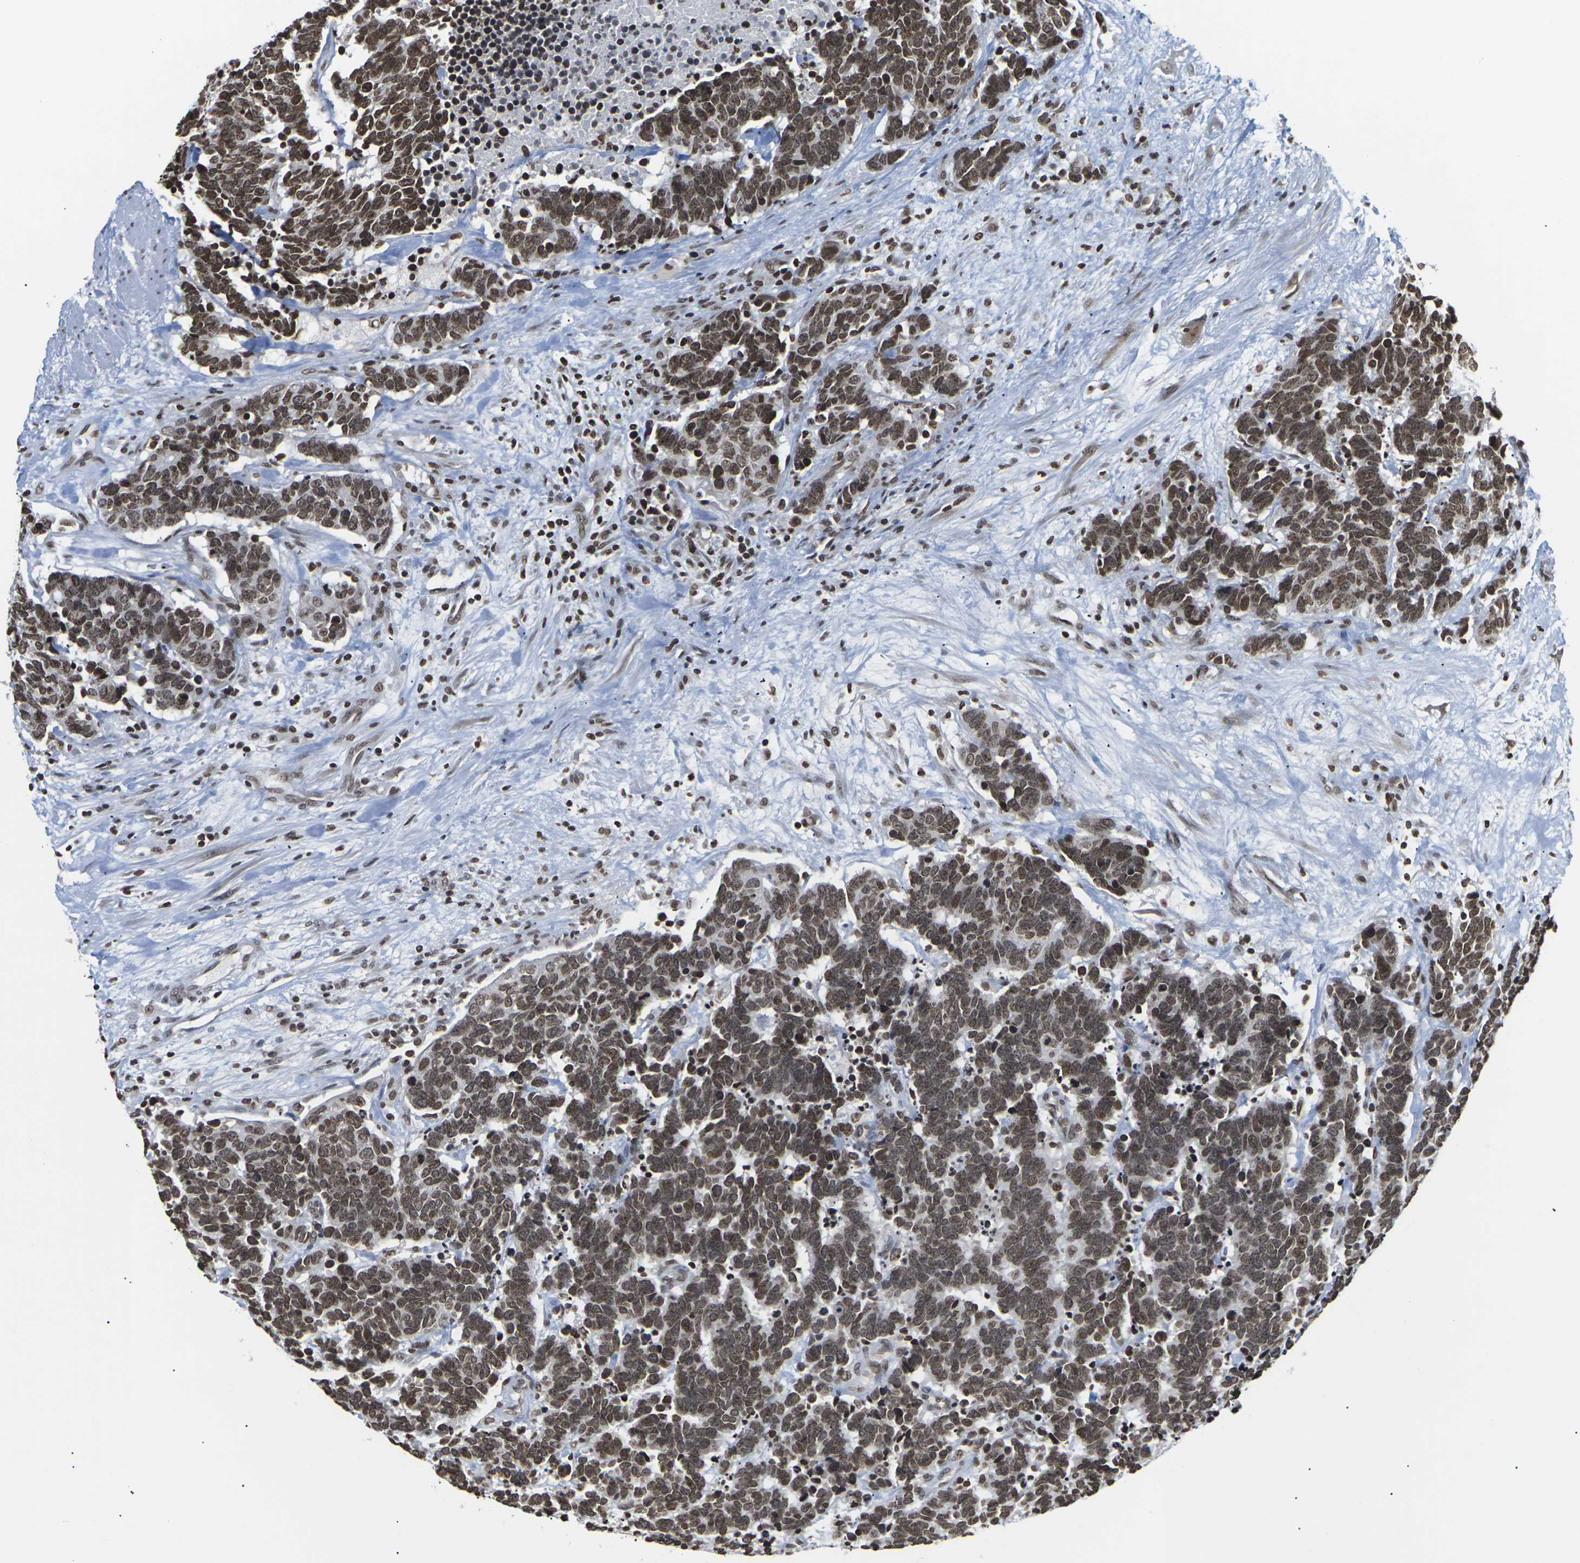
{"staining": {"intensity": "strong", "quantity": ">75%", "location": "nuclear"}, "tissue": "carcinoid", "cell_type": "Tumor cells", "image_type": "cancer", "snomed": [{"axis": "morphology", "description": "Carcinoma, NOS"}, {"axis": "morphology", "description": "Carcinoid, malignant, NOS"}, {"axis": "topography", "description": "Urinary bladder"}], "caption": "Immunohistochemical staining of human carcinoma shows high levels of strong nuclear protein staining in about >75% of tumor cells.", "gene": "ETV5", "patient": {"sex": "male", "age": 57}}